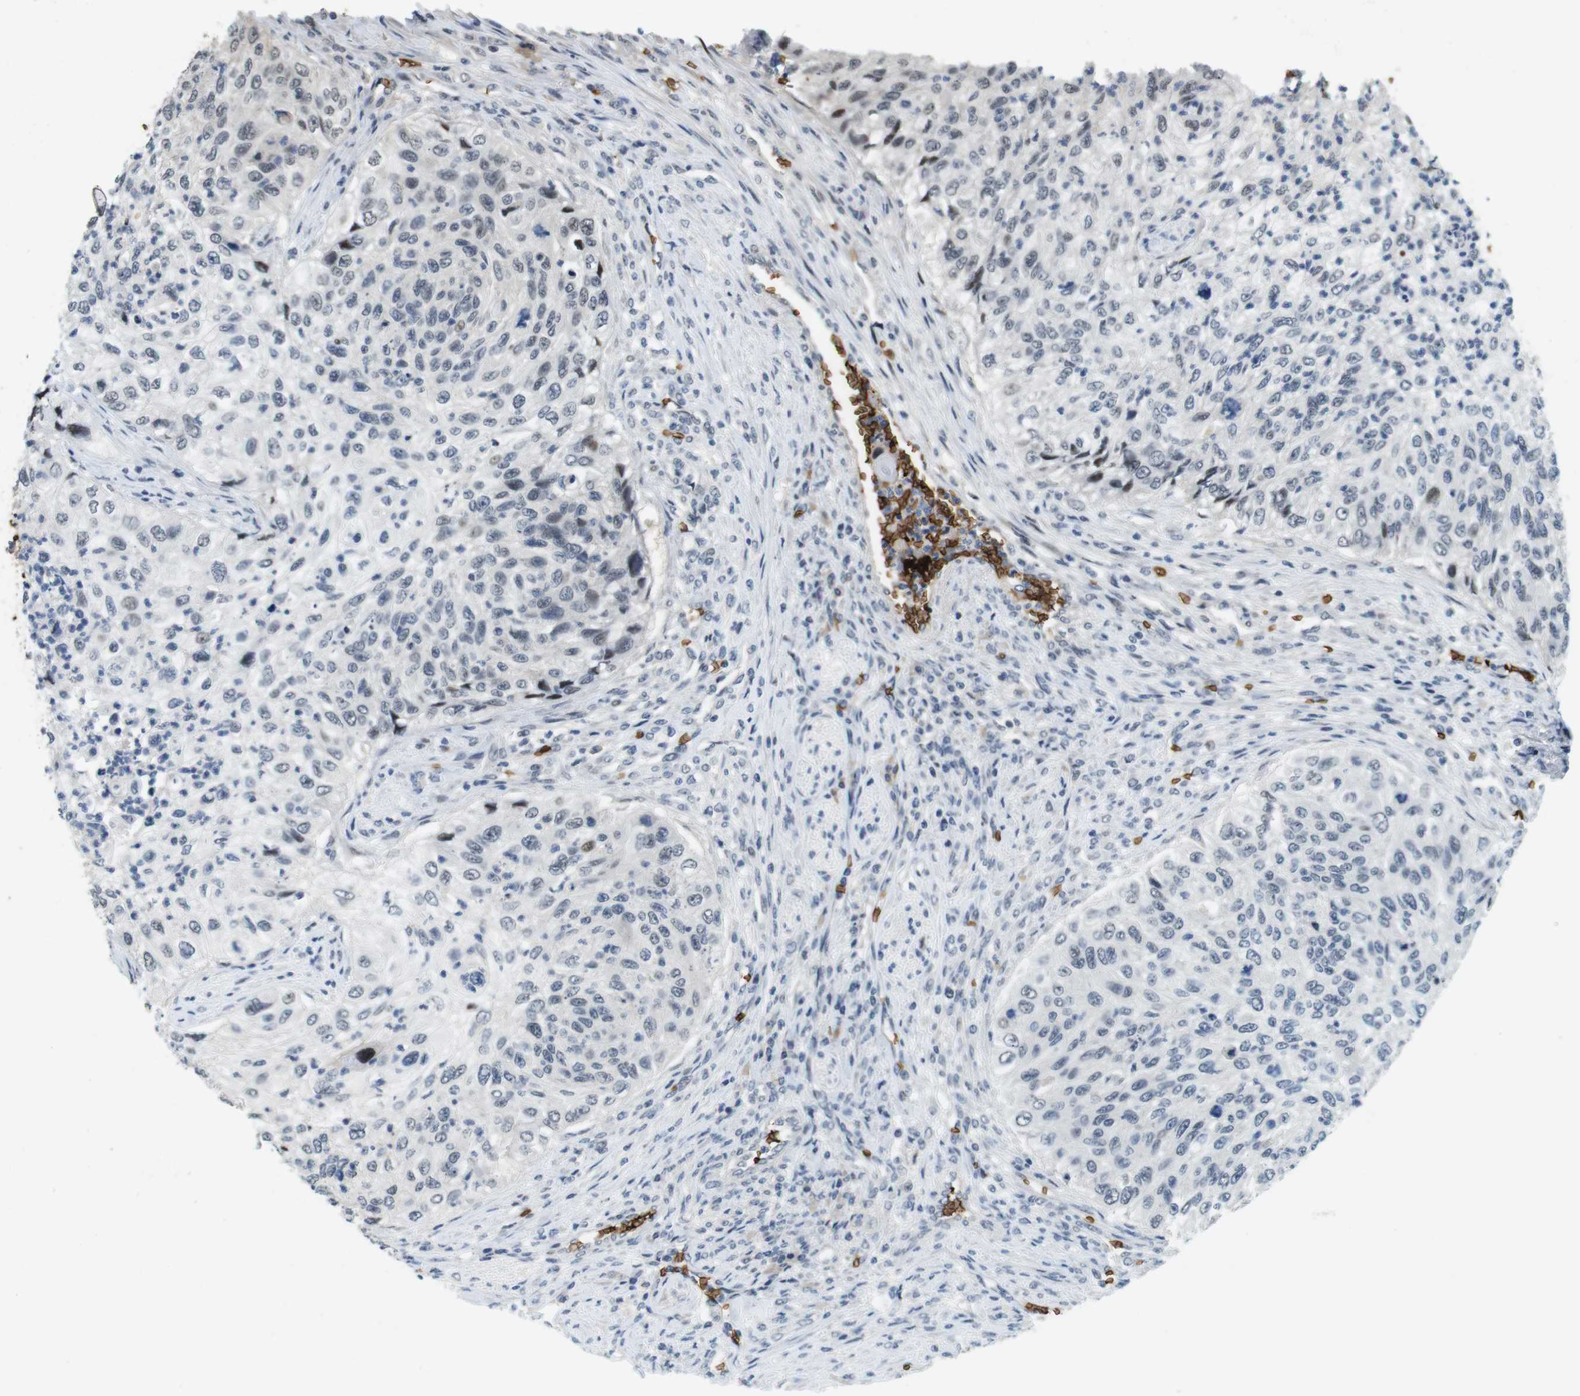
{"staining": {"intensity": "negative", "quantity": "none", "location": "none"}, "tissue": "urothelial cancer", "cell_type": "Tumor cells", "image_type": "cancer", "snomed": [{"axis": "morphology", "description": "Urothelial carcinoma, High grade"}, {"axis": "topography", "description": "Urinary bladder"}], "caption": "Tumor cells are negative for protein expression in human urothelial carcinoma (high-grade). Nuclei are stained in blue.", "gene": "SLC4A1", "patient": {"sex": "female", "age": 60}}